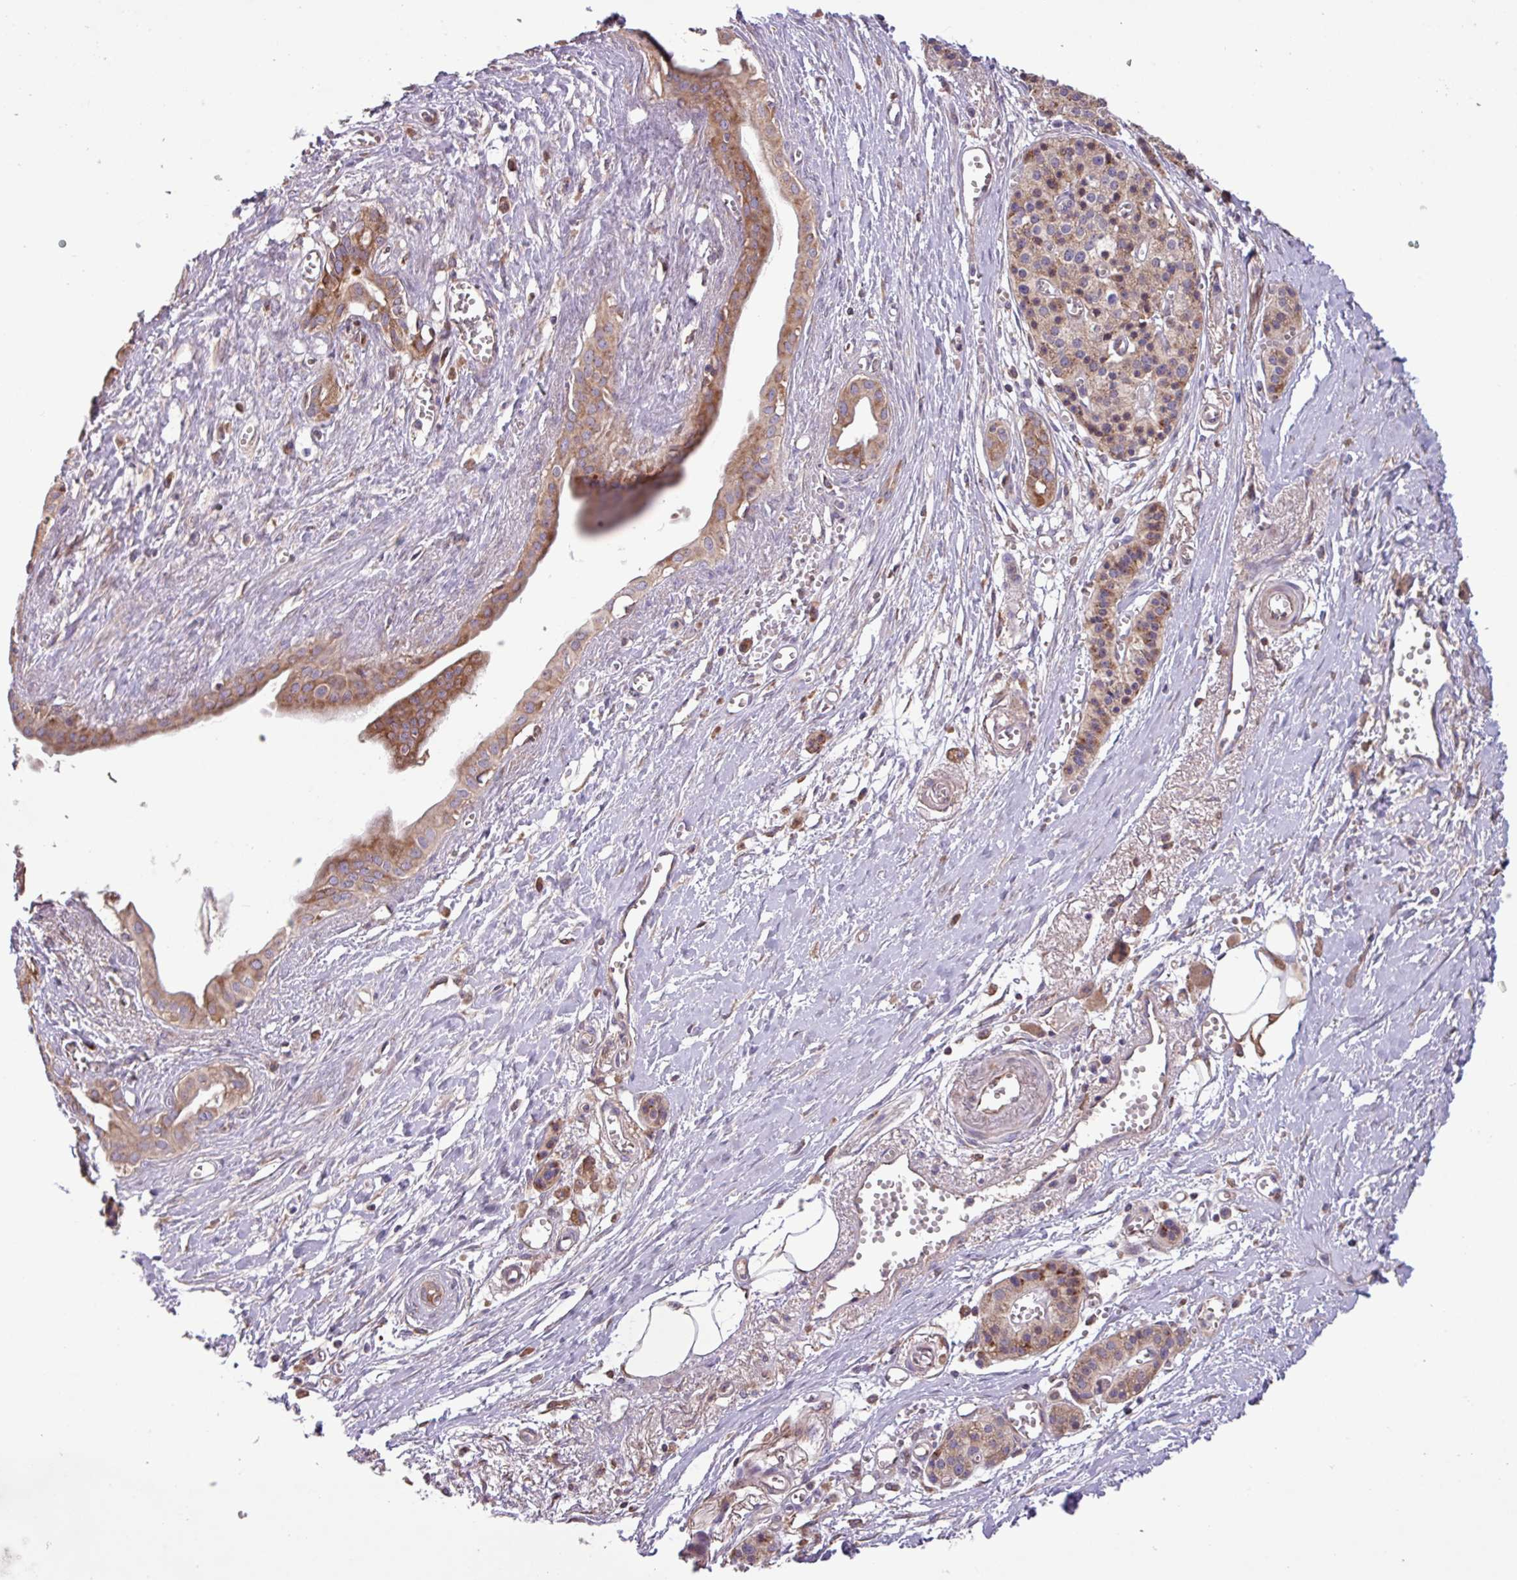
{"staining": {"intensity": "moderate", "quantity": ">75%", "location": "cytoplasmic/membranous"}, "tissue": "pancreatic cancer", "cell_type": "Tumor cells", "image_type": "cancer", "snomed": [{"axis": "morphology", "description": "Adenocarcinoma, NOS"}, {"axis": "topography", "description": "Pancreas"}], "caption": "Protein analysis of pancreatic cancer (adenocarcinoma) tissue reveals moderate cytoplasmic/membranous positivity in approximately >75% of tumor cells. The staining was performed using DAB, with brown indicating positive protein expression. Nuclei are stained blue with hematoxylin.", "gene": "PTPRQ", "patient": {"sex": "male", "age": 71}}